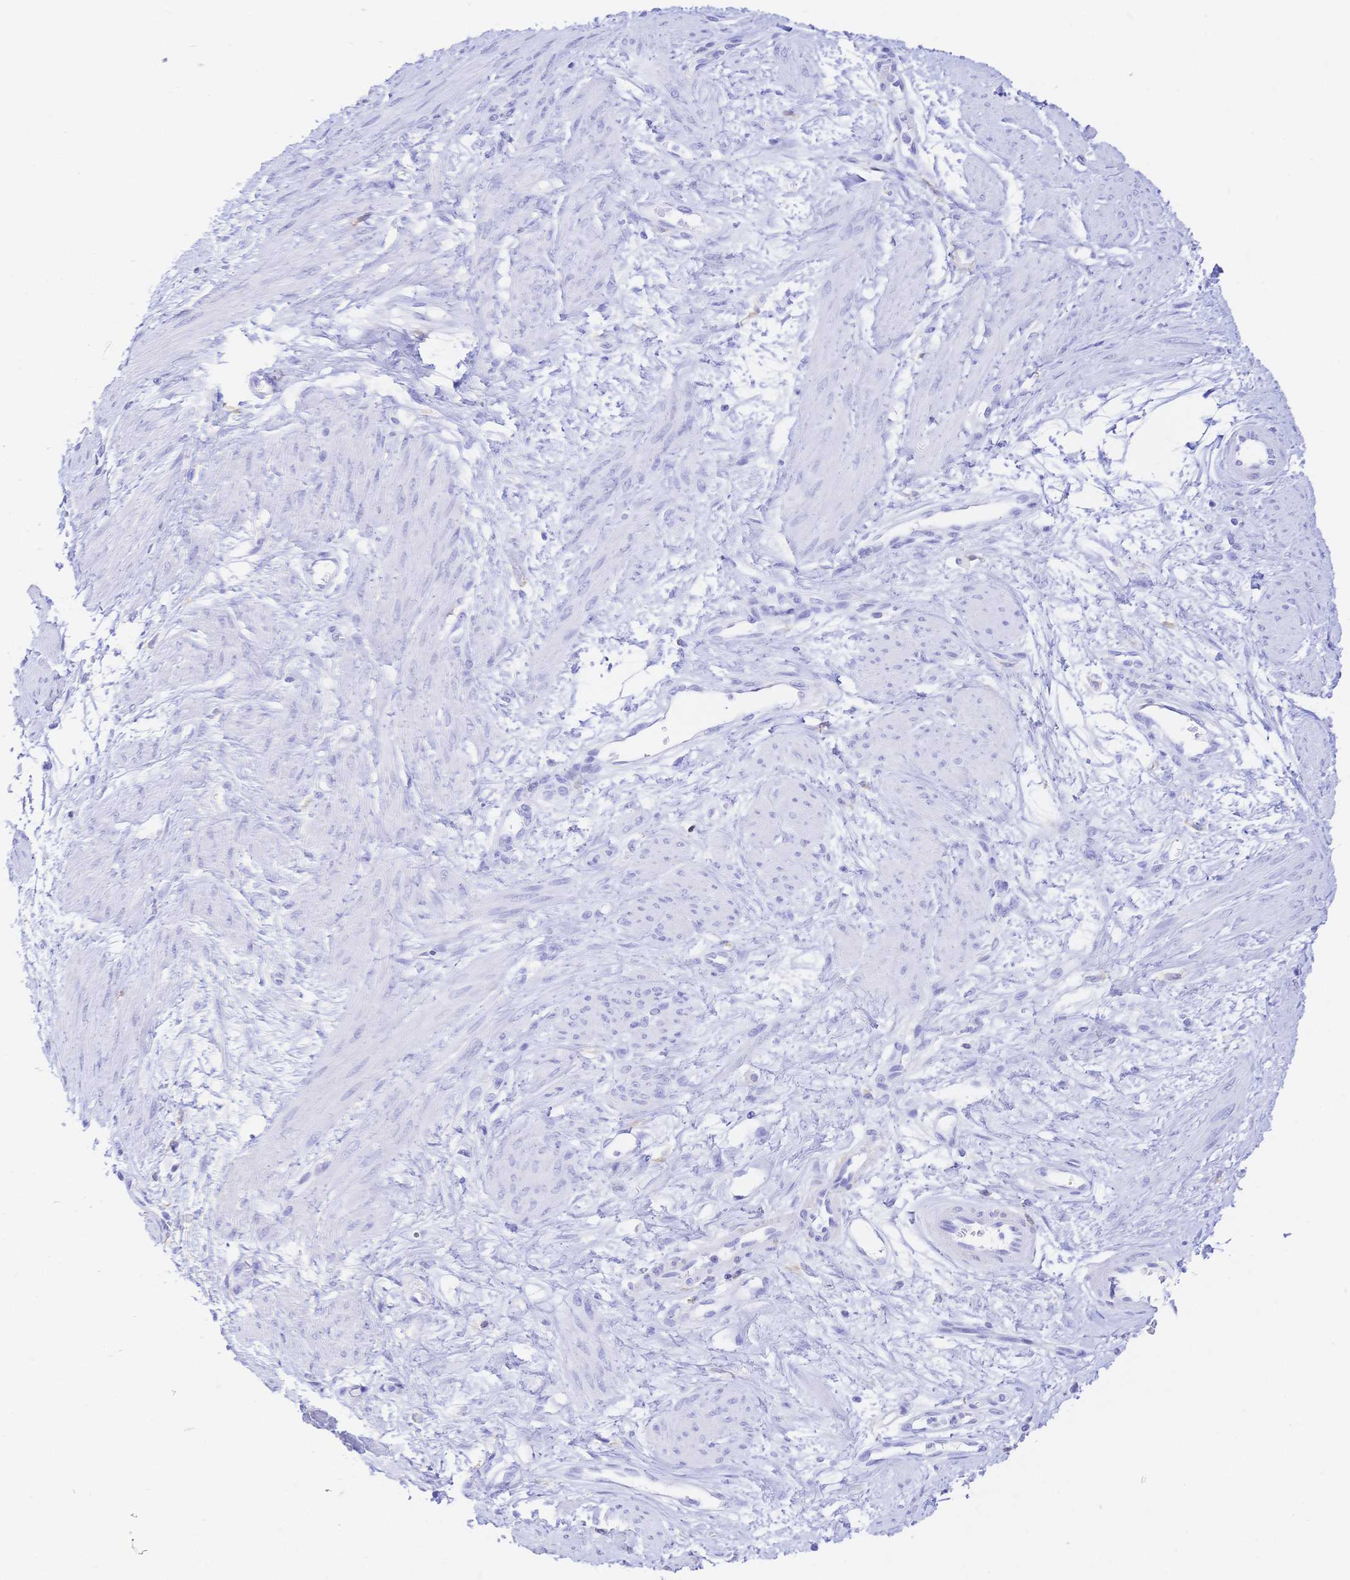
{"staining": {"intensity": "negative", "quantity": "none", "location": "none"}, "tissue": "smooth muscle", "cell_type": "Smooth muscle cells", "image_type": "normal", "snomed": [{"axis": "morphology", "description": "Normal tissue, NOS"}, {"axis": "topography", "description": "Smooth muscle"}, {"axis": "topography", "description": "Uterus"}], "caption": "Benign smooth muscle was stained to show a protein in brown. There is no significant positivity in smooth muscle cells. (DAB IHC visualized using brightfield microscopy, high magnification).", "gene": "UMOD", "patient": {"sex": "female", "age": 39}}